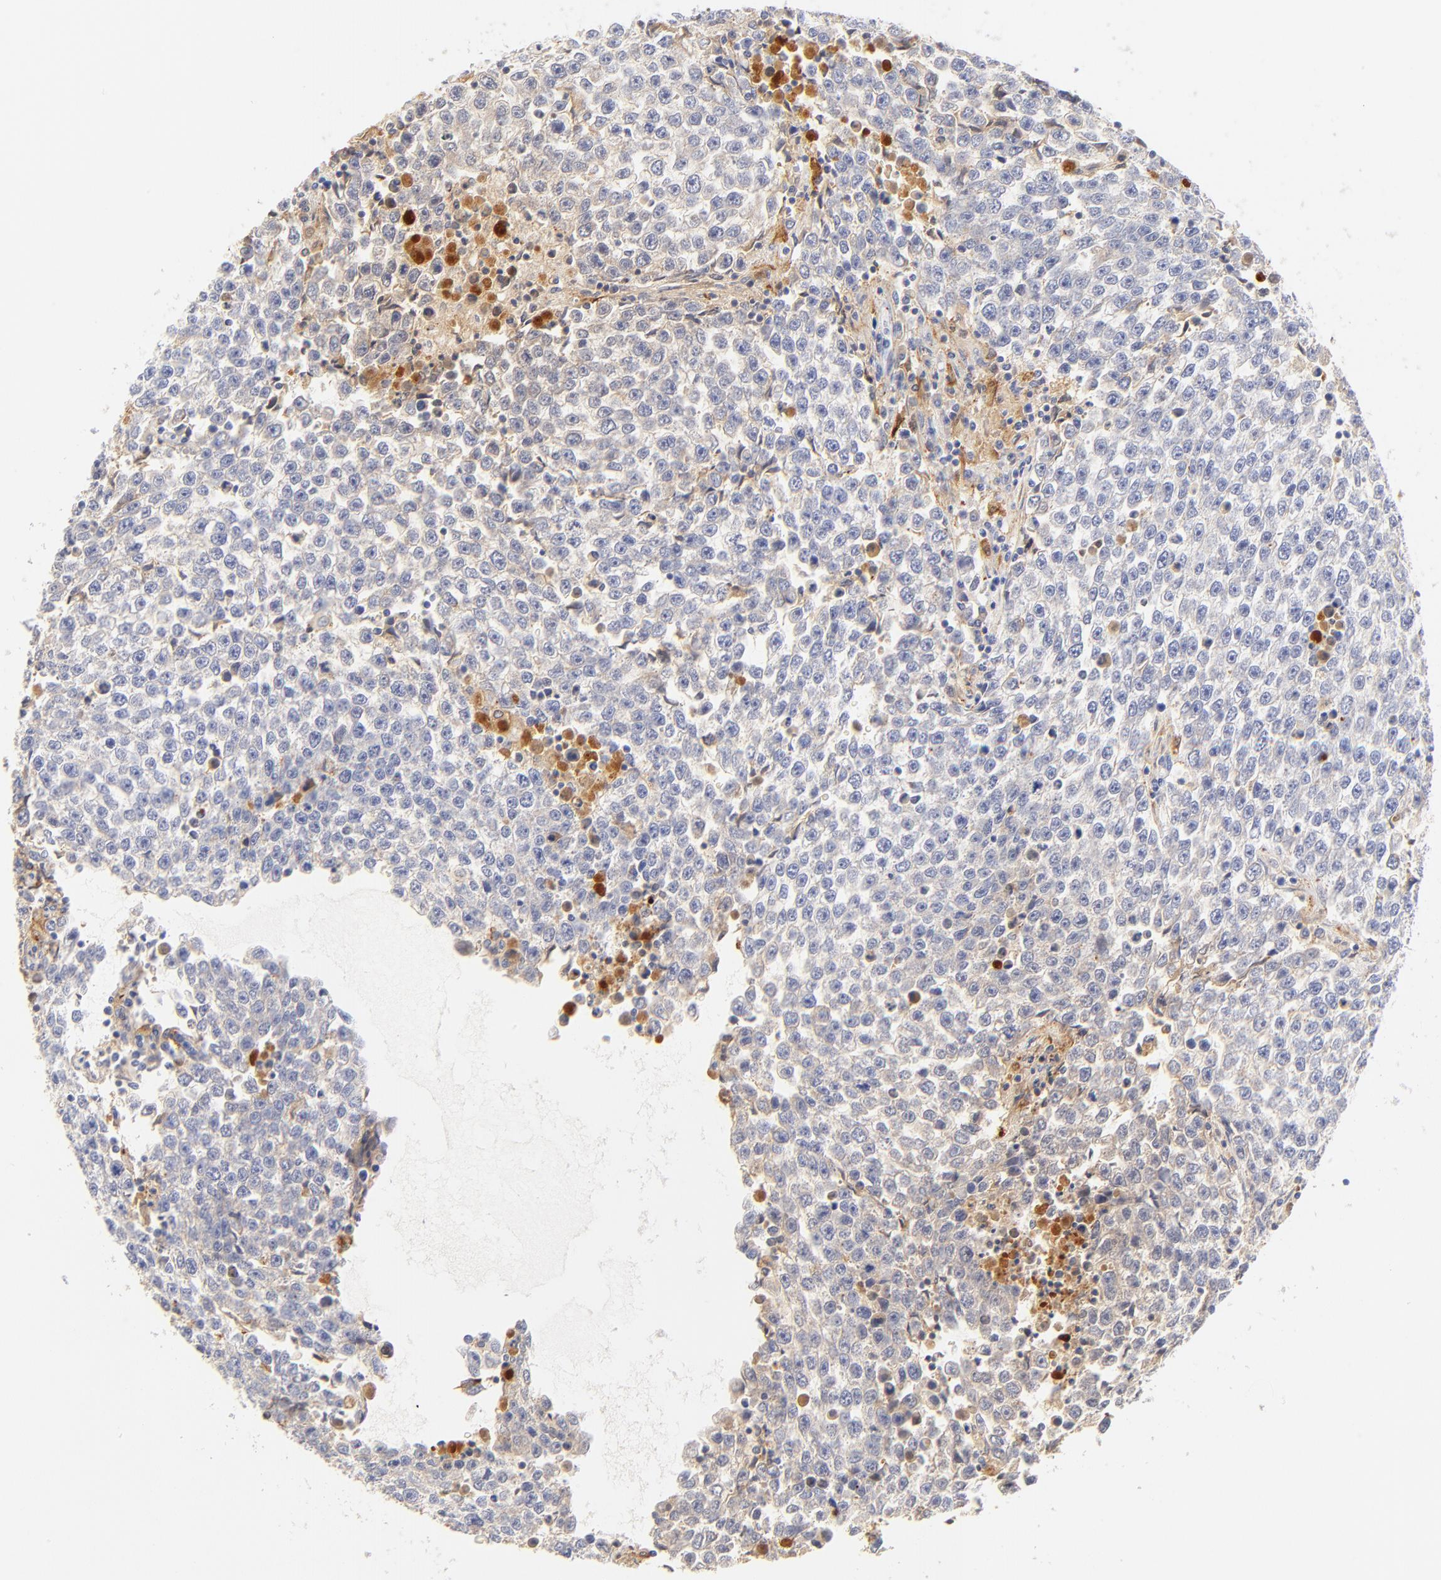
{"staining": {"intensity": "weak", "quantity": "25%-75%", "location": "cytoplasmic/membranous"}, "tissue": "testis cancer", "cell_type": "Tumor cells", "image_type": "cancer", "snomed": [{"axis": "morphology", "description": "Seminoma, NOS"}, {"axis": "topography", "description": "Testis"}], "caption": "Human testis cancer stained for a protein (brown) exhibits weak cytoplasmic/membranous positive expression in about 25%-75% of tumor cells.", "gene": "MDGA2", "patient": {"sex": "male", "age": 36}}